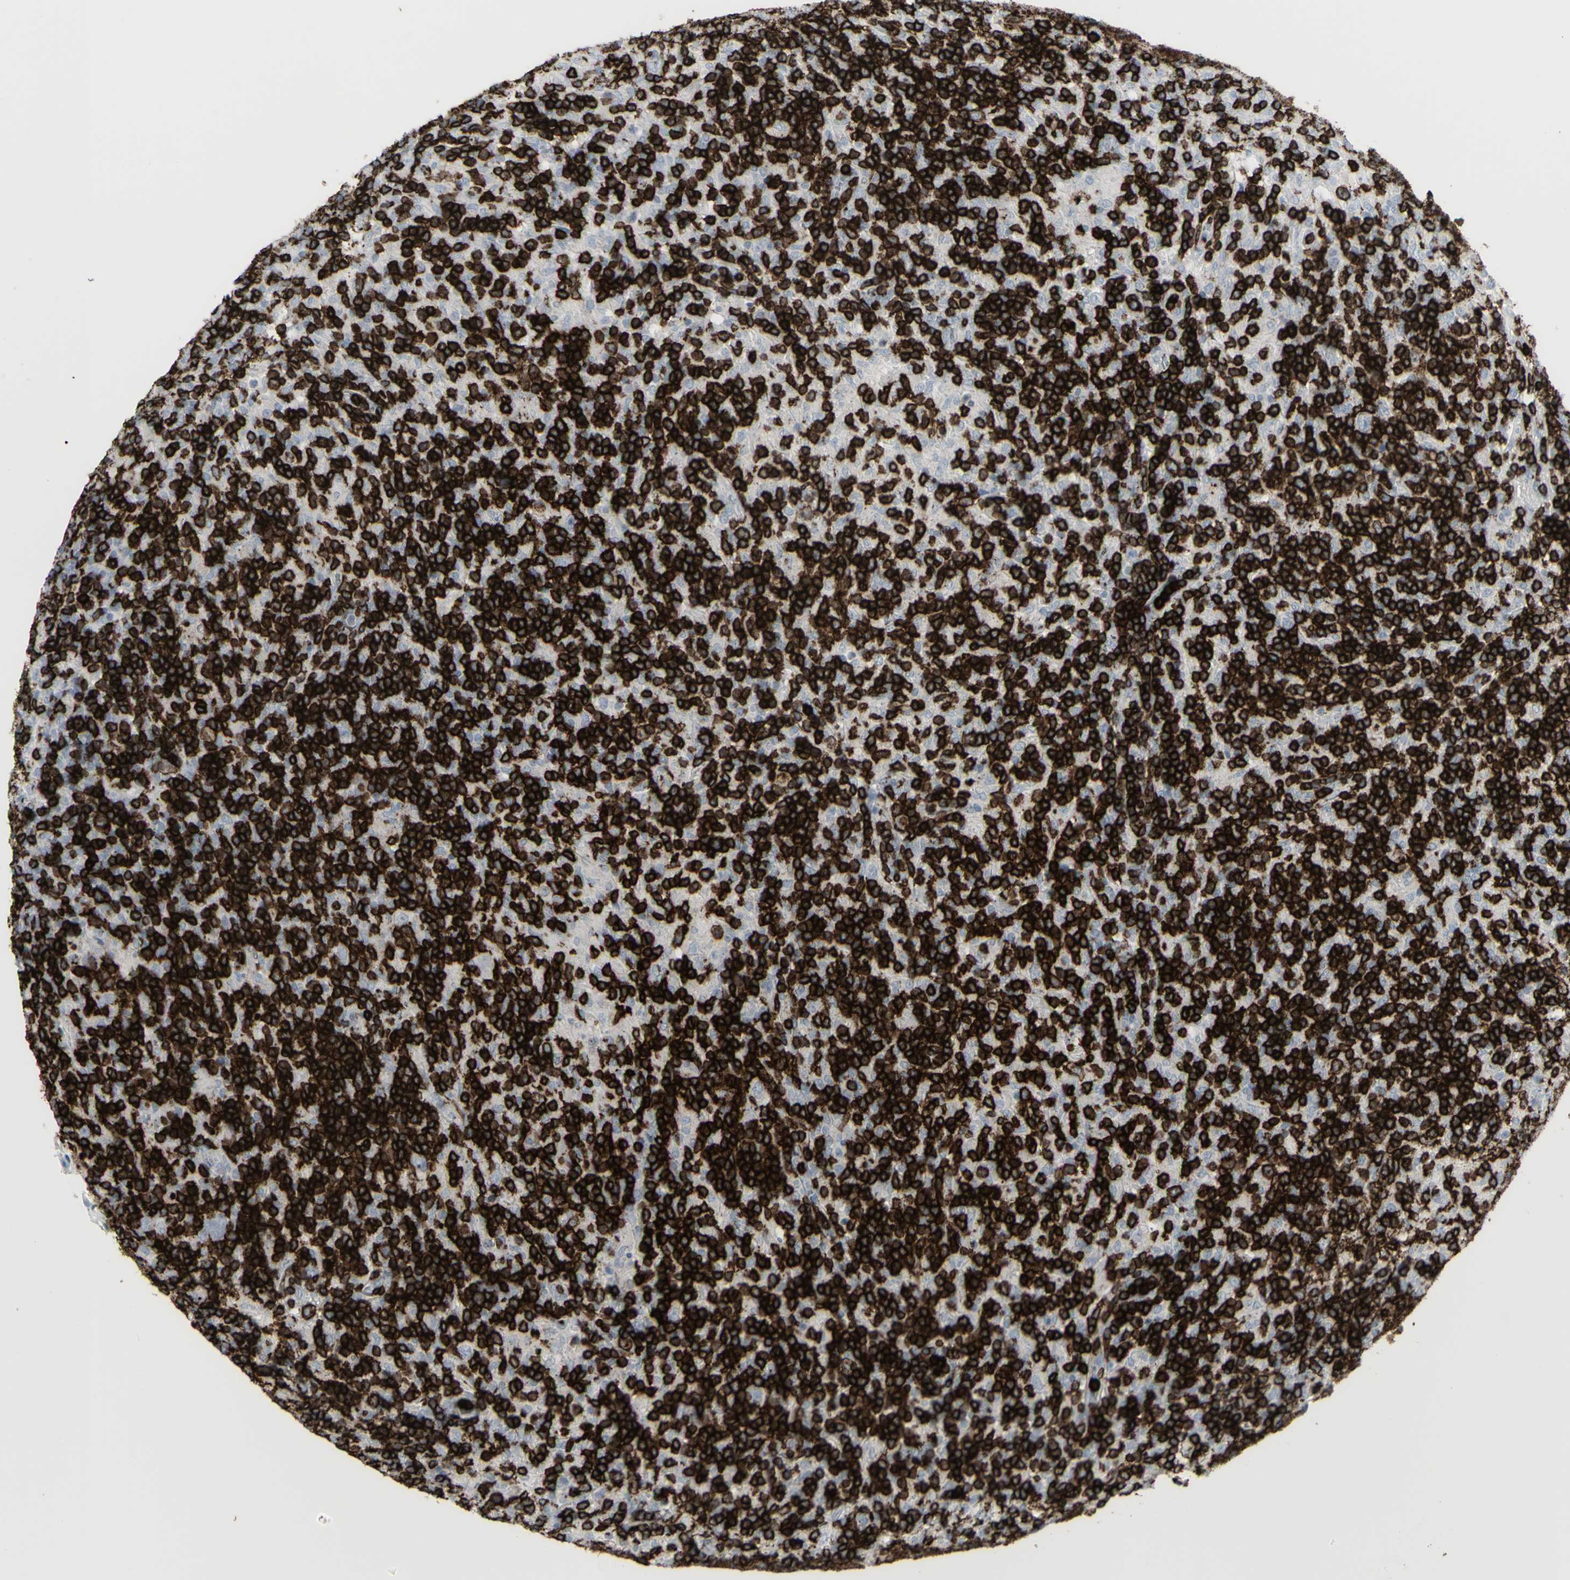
{"staining": {"intensity": "negative", "quantity": "none", "location": "none"}, "tissue": "lymphoma", "cell_type": "Tumor cells", "image_type": "cancer", "snomed": [{"axis": "morphology", "description": "Hodgkin's disease, NOS"}, {"axis": "topography", "description": "Lymph node"}], "caption": "Immunohistochemistry (IHC) image of neoplastic tissue: lymphoma stained with DAB (3,3'-diaminobenzidine) shows no significant protein expression in tumor cells.", "gene": "CD247", "patient": {"sex": "male", "age": 70}}